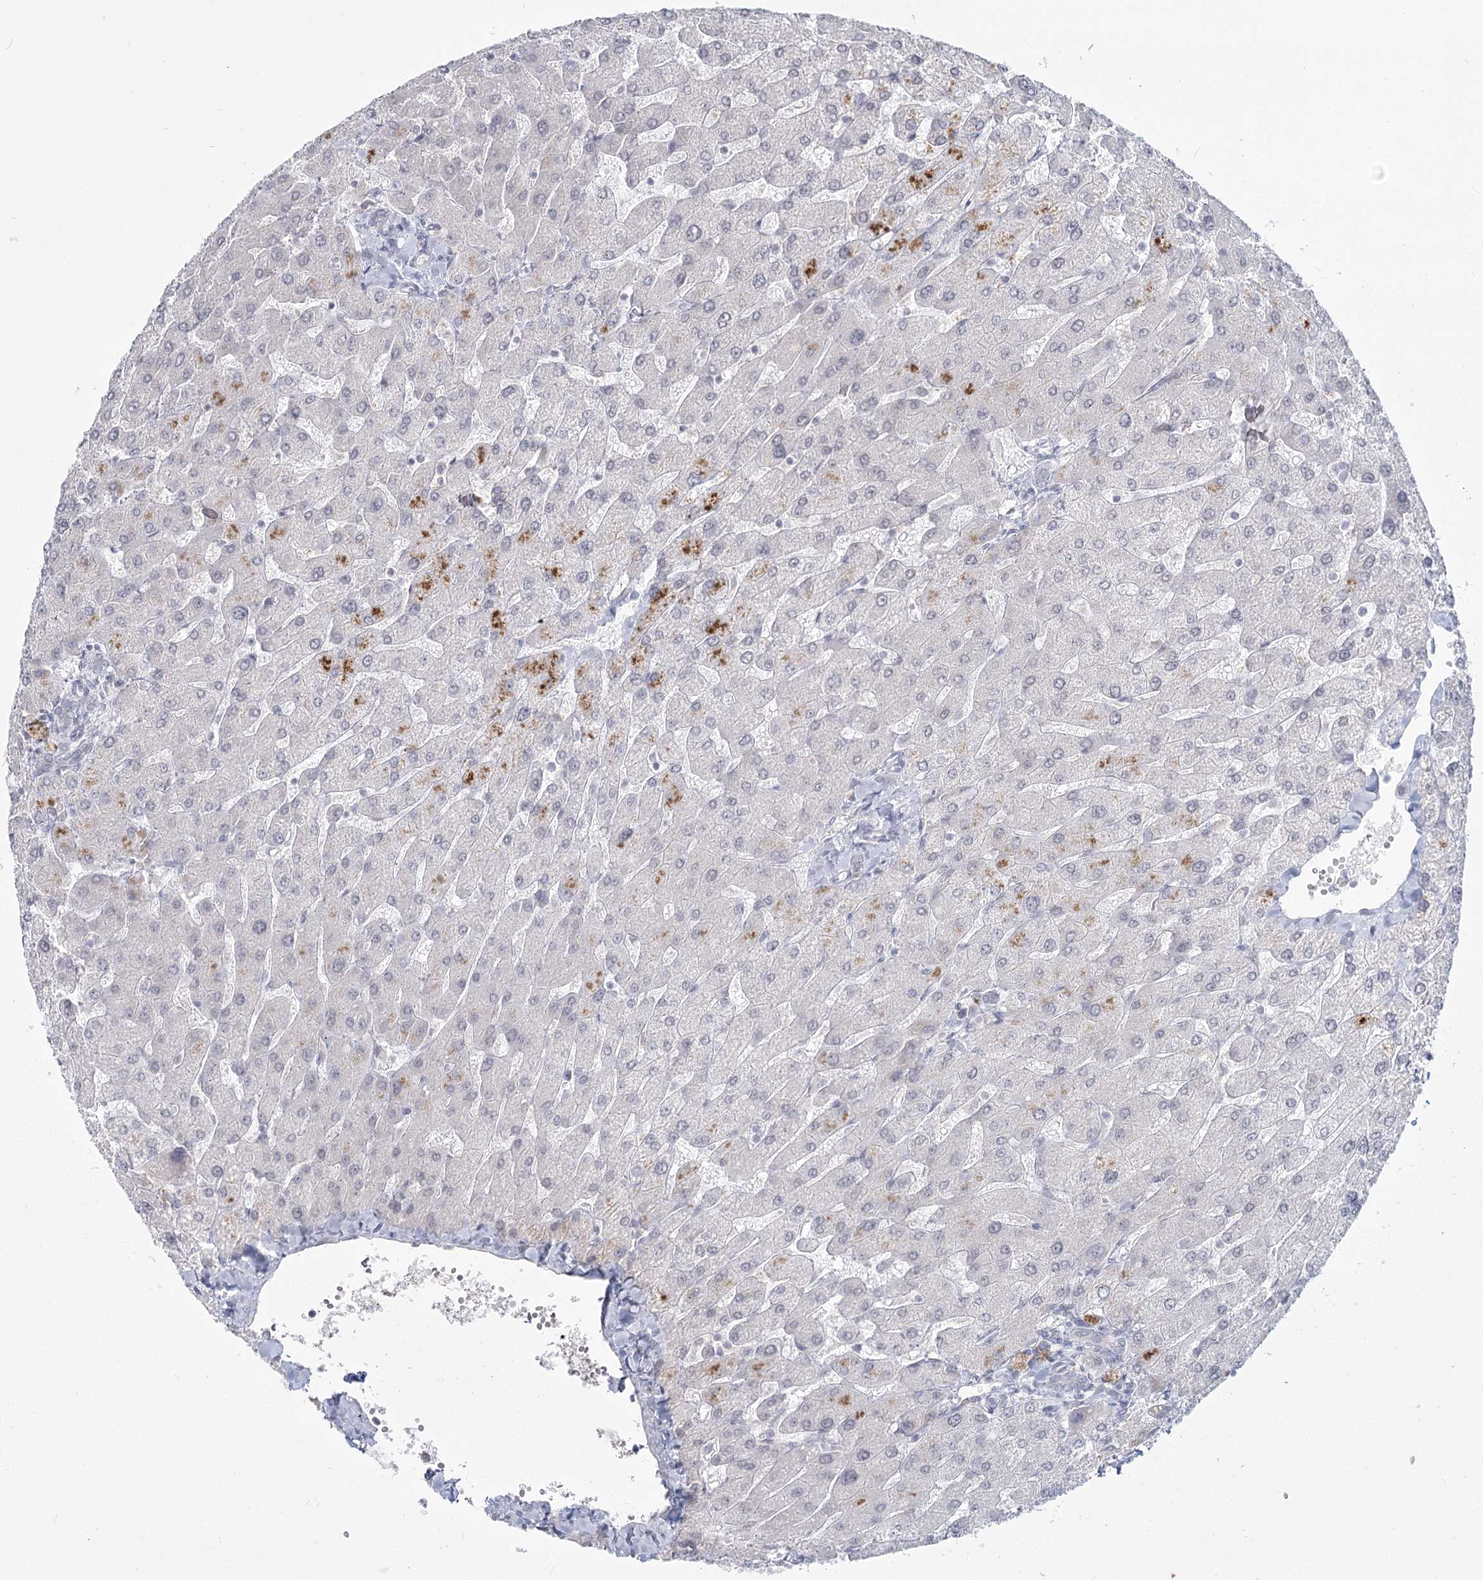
{"staining": {"intensity": "negative", "quantity": "none", "location": "none"}, "tissue": "liver", "cell_type": "Cholangiocytes", "image_type": "normal", "snomed": [{"axis": "morphology", "description": "Normal tissue, NOS"}, {"axis": "topography", "description": "Liver"}], "caption": "Liver was stained to show a protein in brown. There is no significant positivity in cholangiocytes. (DAB immunohistochemistry (IHC), high magnification).", "gene": "LY6G5C", "patient": {"sex": "male", "age": 55}}